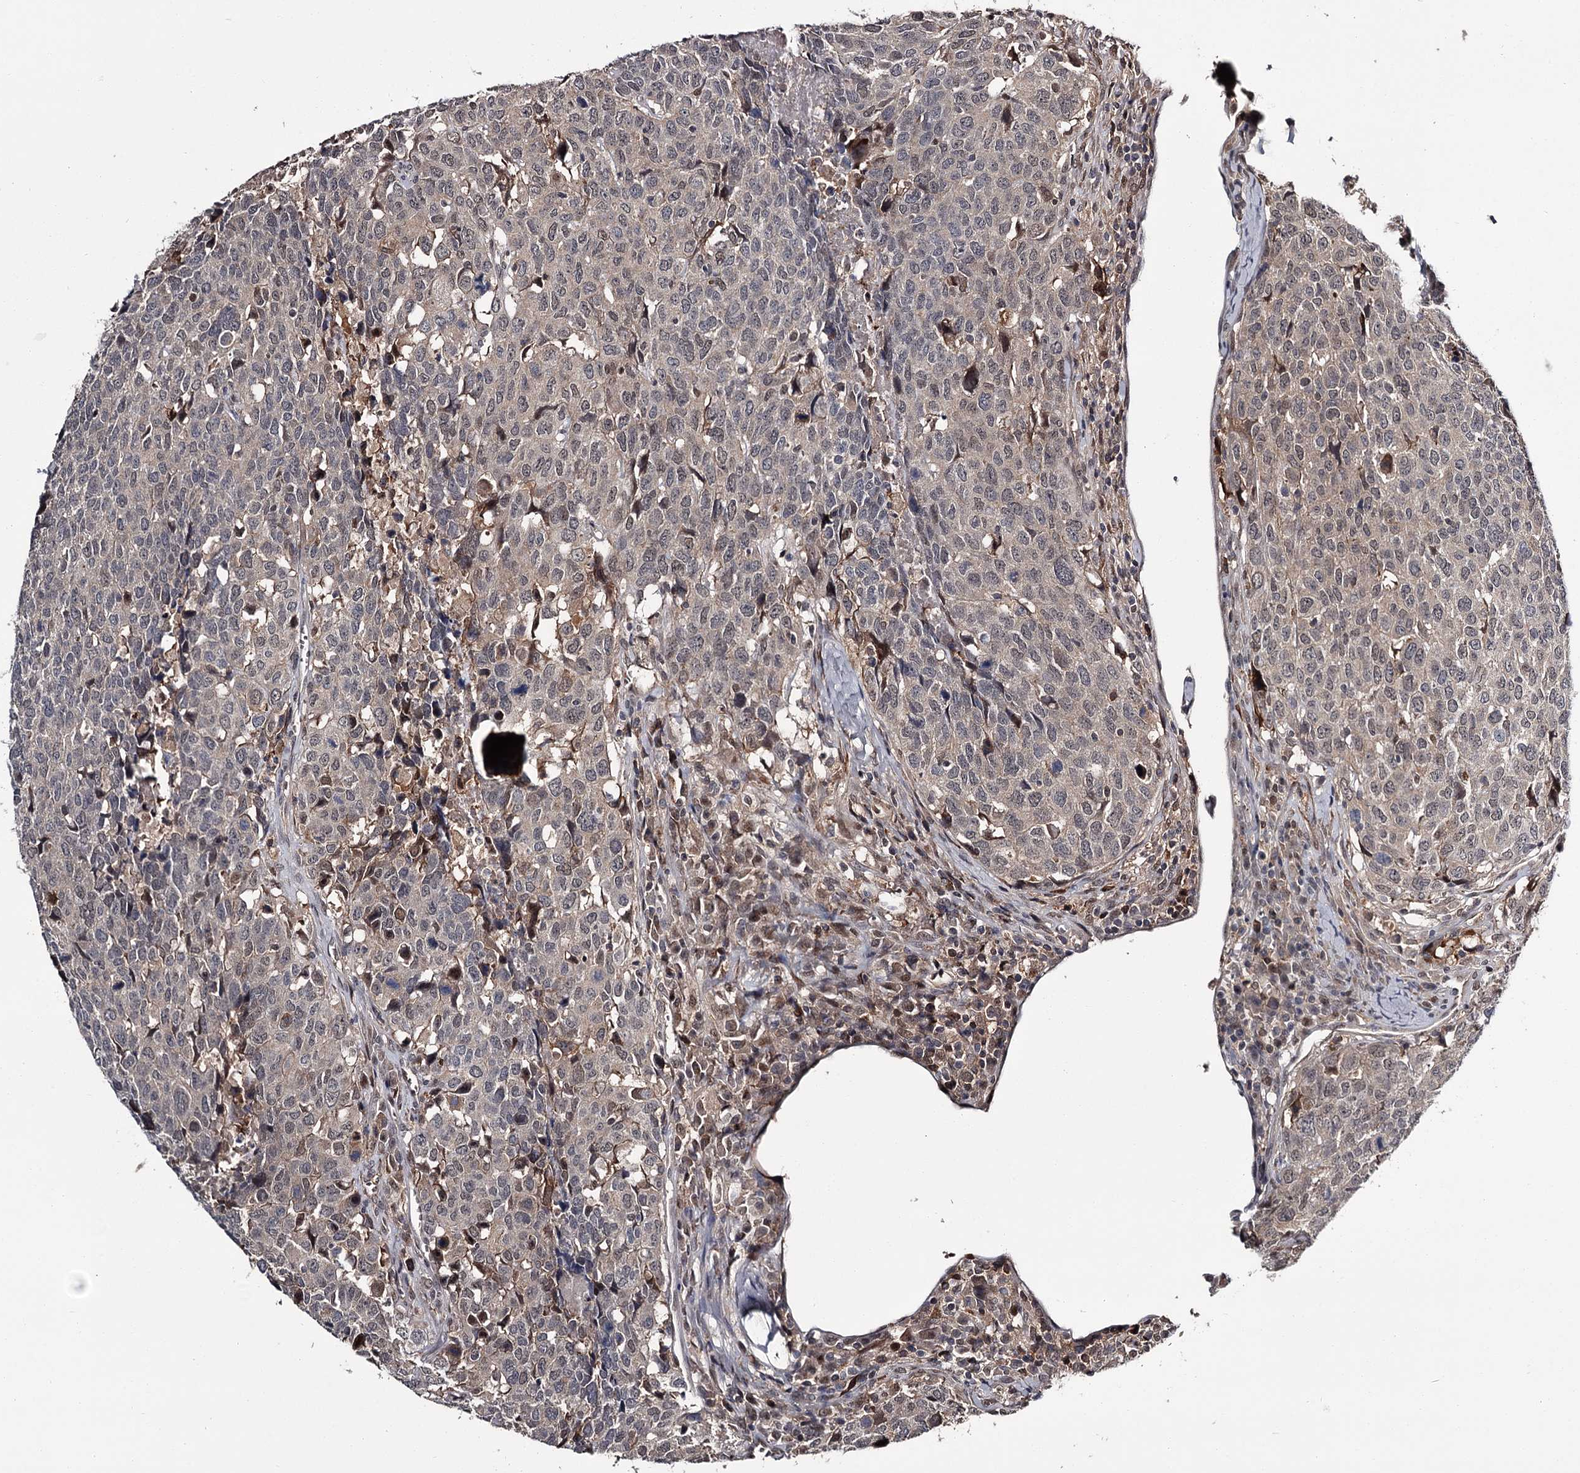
{"staining": {"intensity": "negative", "quantity": "none", "location": "none"}, "tissue": "head and neck cancer", "cell_type": "Tumor cells", "image_type": "cancer", "snomed": [{"axis": "morphology", "description": "Squamous cell carcinoma, NOS"}, {"axis": "topography", "description": "Head-Neck"}], "caption": "This is an immunohistochemistry (IHC) image of head and neck cancer (squamous cell carcinoma). There is no positivity in tumor cells.", "gene": "DAO", "patient": {"sex": "male", "age": 66}}